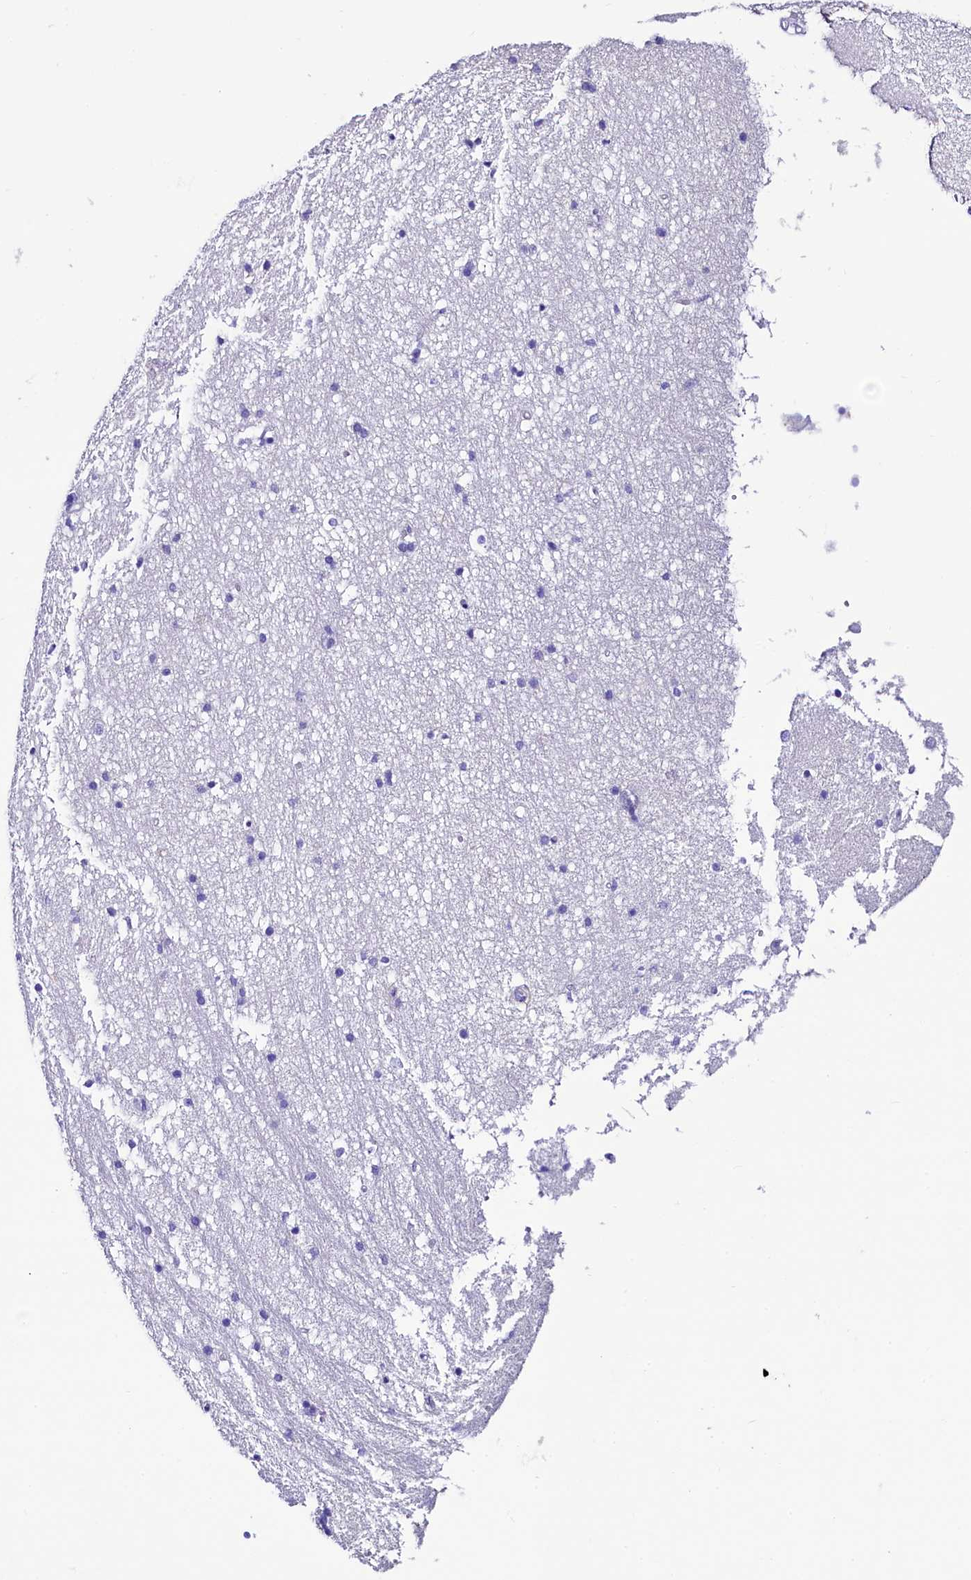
{"staining": {"intensity": "negative", "quantity": "none", "location": "none"}, "tissue": "hippocampus", "cell_type": "Glial cells", "image_type": "normal", "snomed": [{"axis": "morphology", "description": "Normal tissue, NOS"}, {"axis": "topography", "description": "Hippocampus"}], "caption": "Glial cells show no significant expression in benign hippocampus. (DAB immunohistochemistry, high magnification).", "gene": "RBP3", "patient": {"sex": "male", "age": 45}}